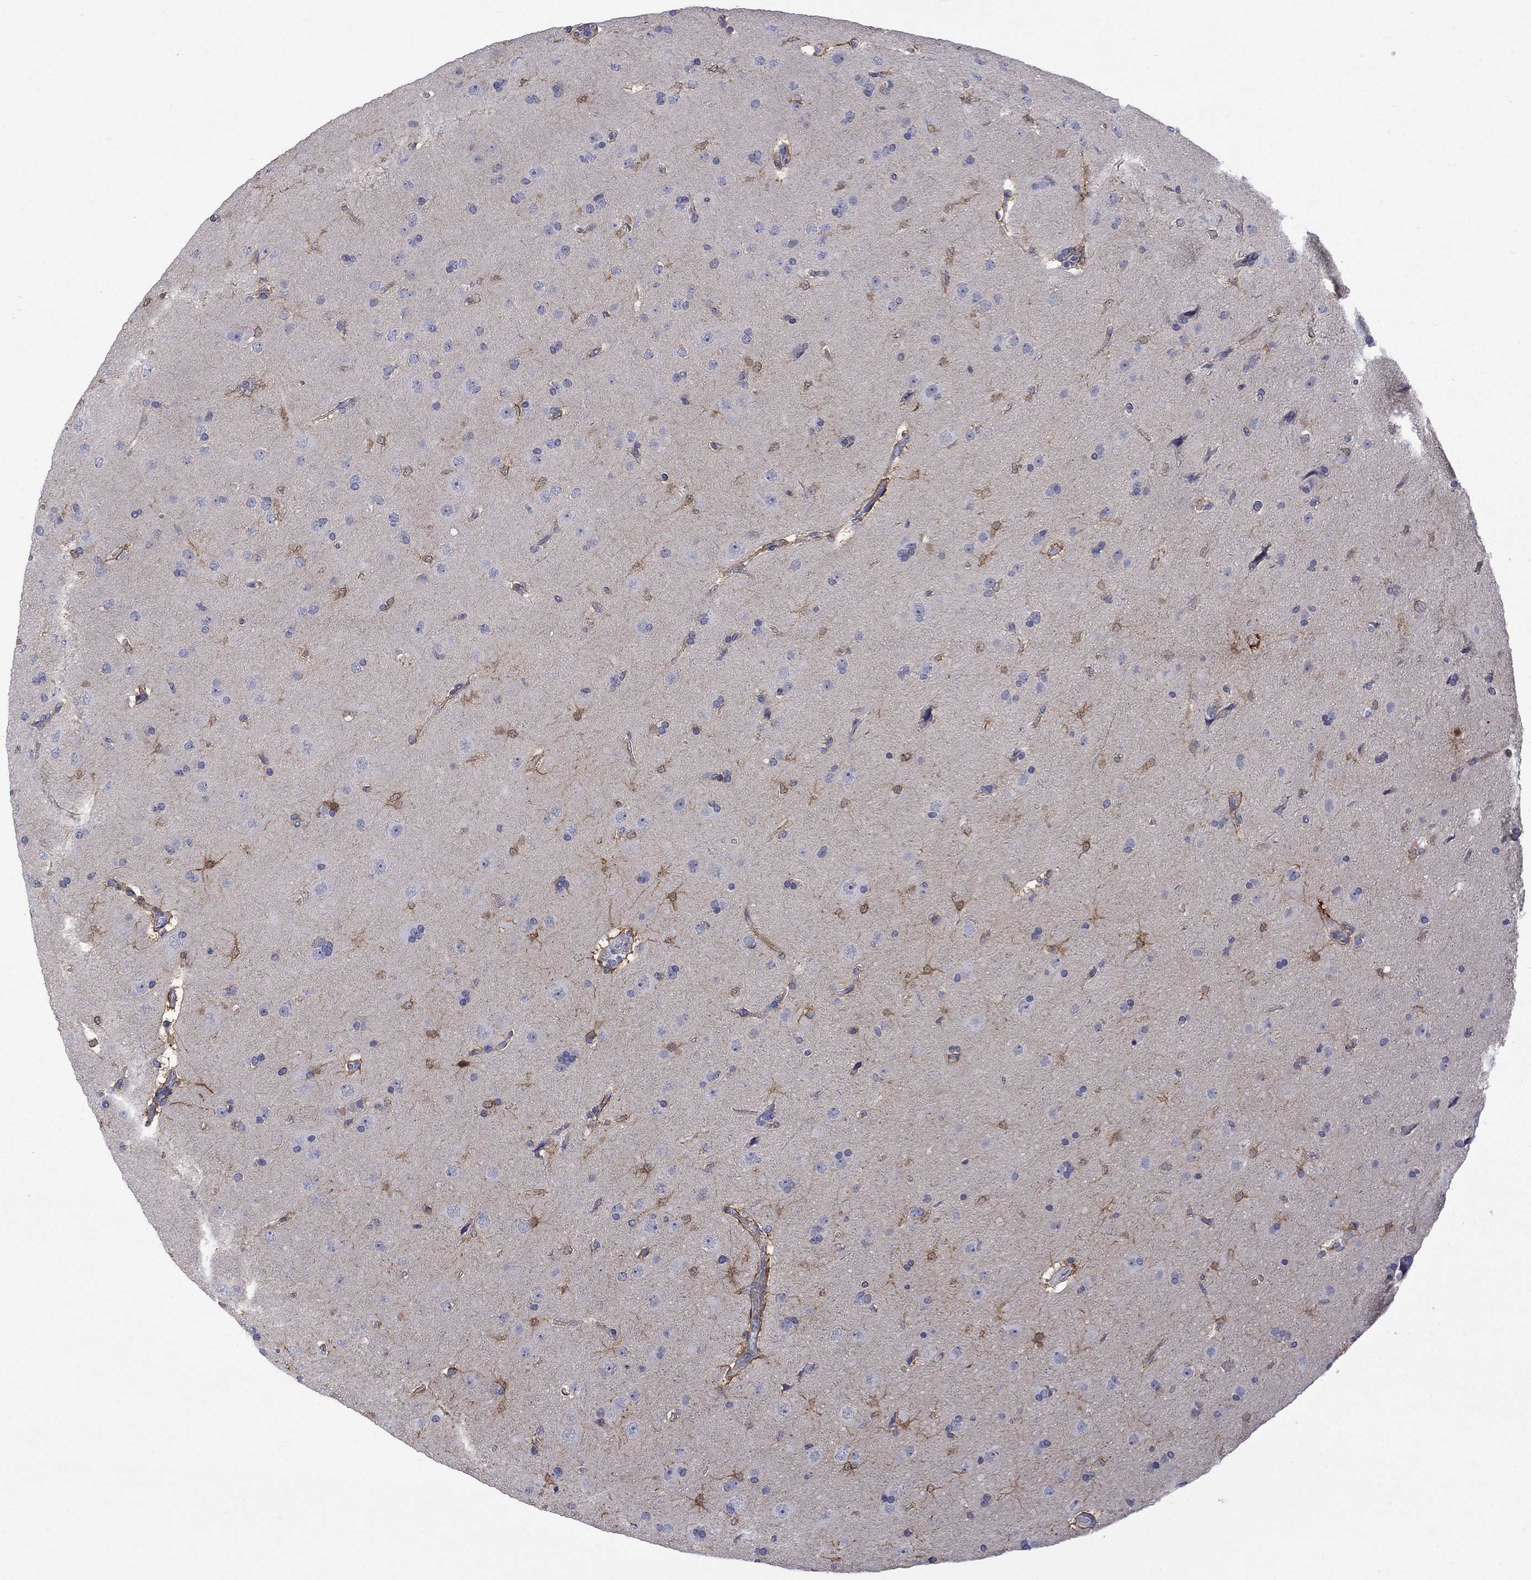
{"staining": {"intensity": "negative", "quantity": "none", "location": "none"}, "tissue": "glioma", "cell_type": "Tumor cells", "image_type": "cancer", "snomed": [{"axis": "morphology", "description": "Glioma, malignant, NOS"}, {"axis": "topography", "description": "Cerebral cortex"}], "caption": "Tumor cells are negative for brown protein staining in glioma (malignant).", "gene": "HKDC1", "patient": {"sex": "male", "age": 58}}